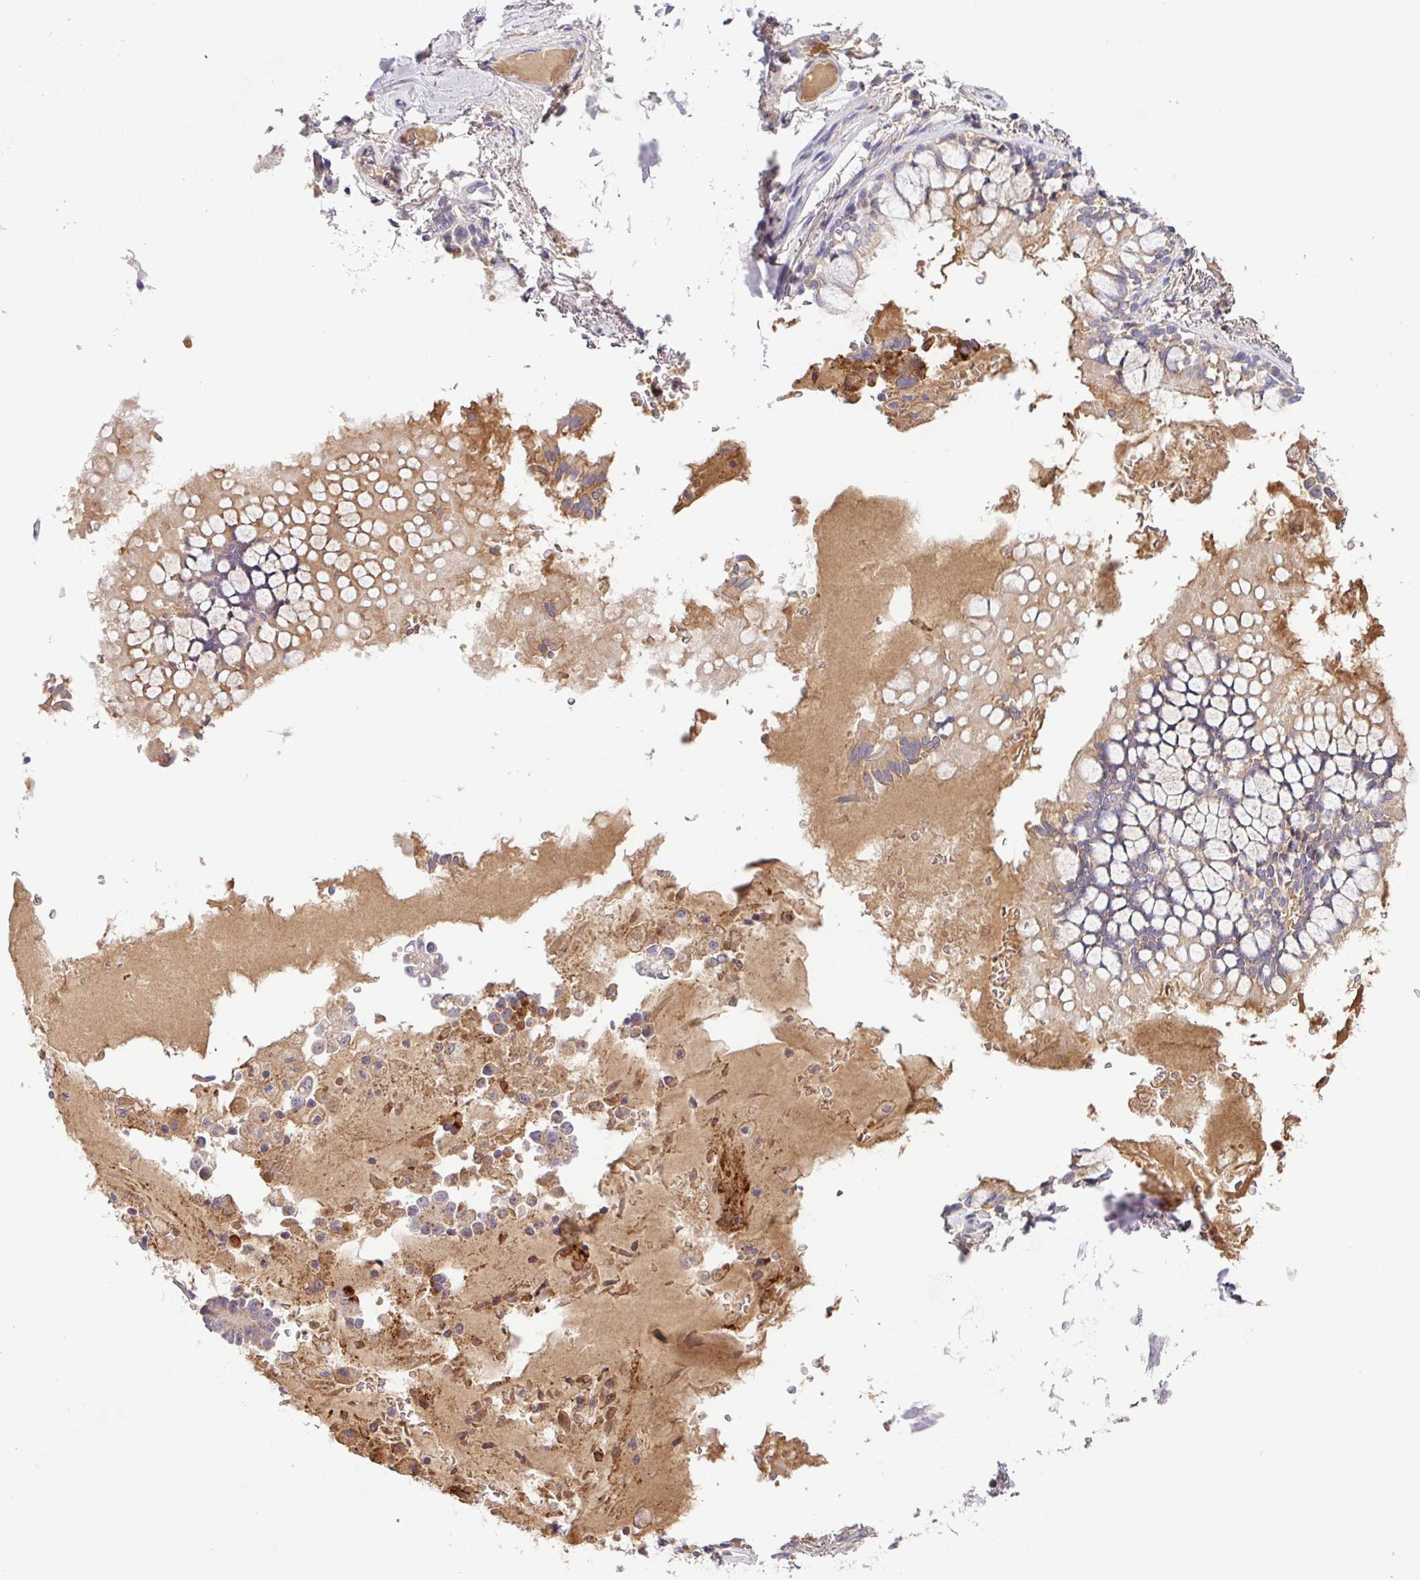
{"staining": {"intensity": "negative", "quantity": "none", "location": "none"}, "tissue": "soft tissue", "cell_type": "Fibroblasts", "image_type": "normal", "snomed": [{"axis": "morphology", "description": "Normal tissue, NOS"}, {"axis": "topography", "description": "Bronchus"}], "caption": "IHC photomicrograph of benign human soft tissue stained for a protein (brown), which exhibits no positivity in fibroblasts.", "gene": "SFTPB", "patient": {"sex": "male", "age": 70}}